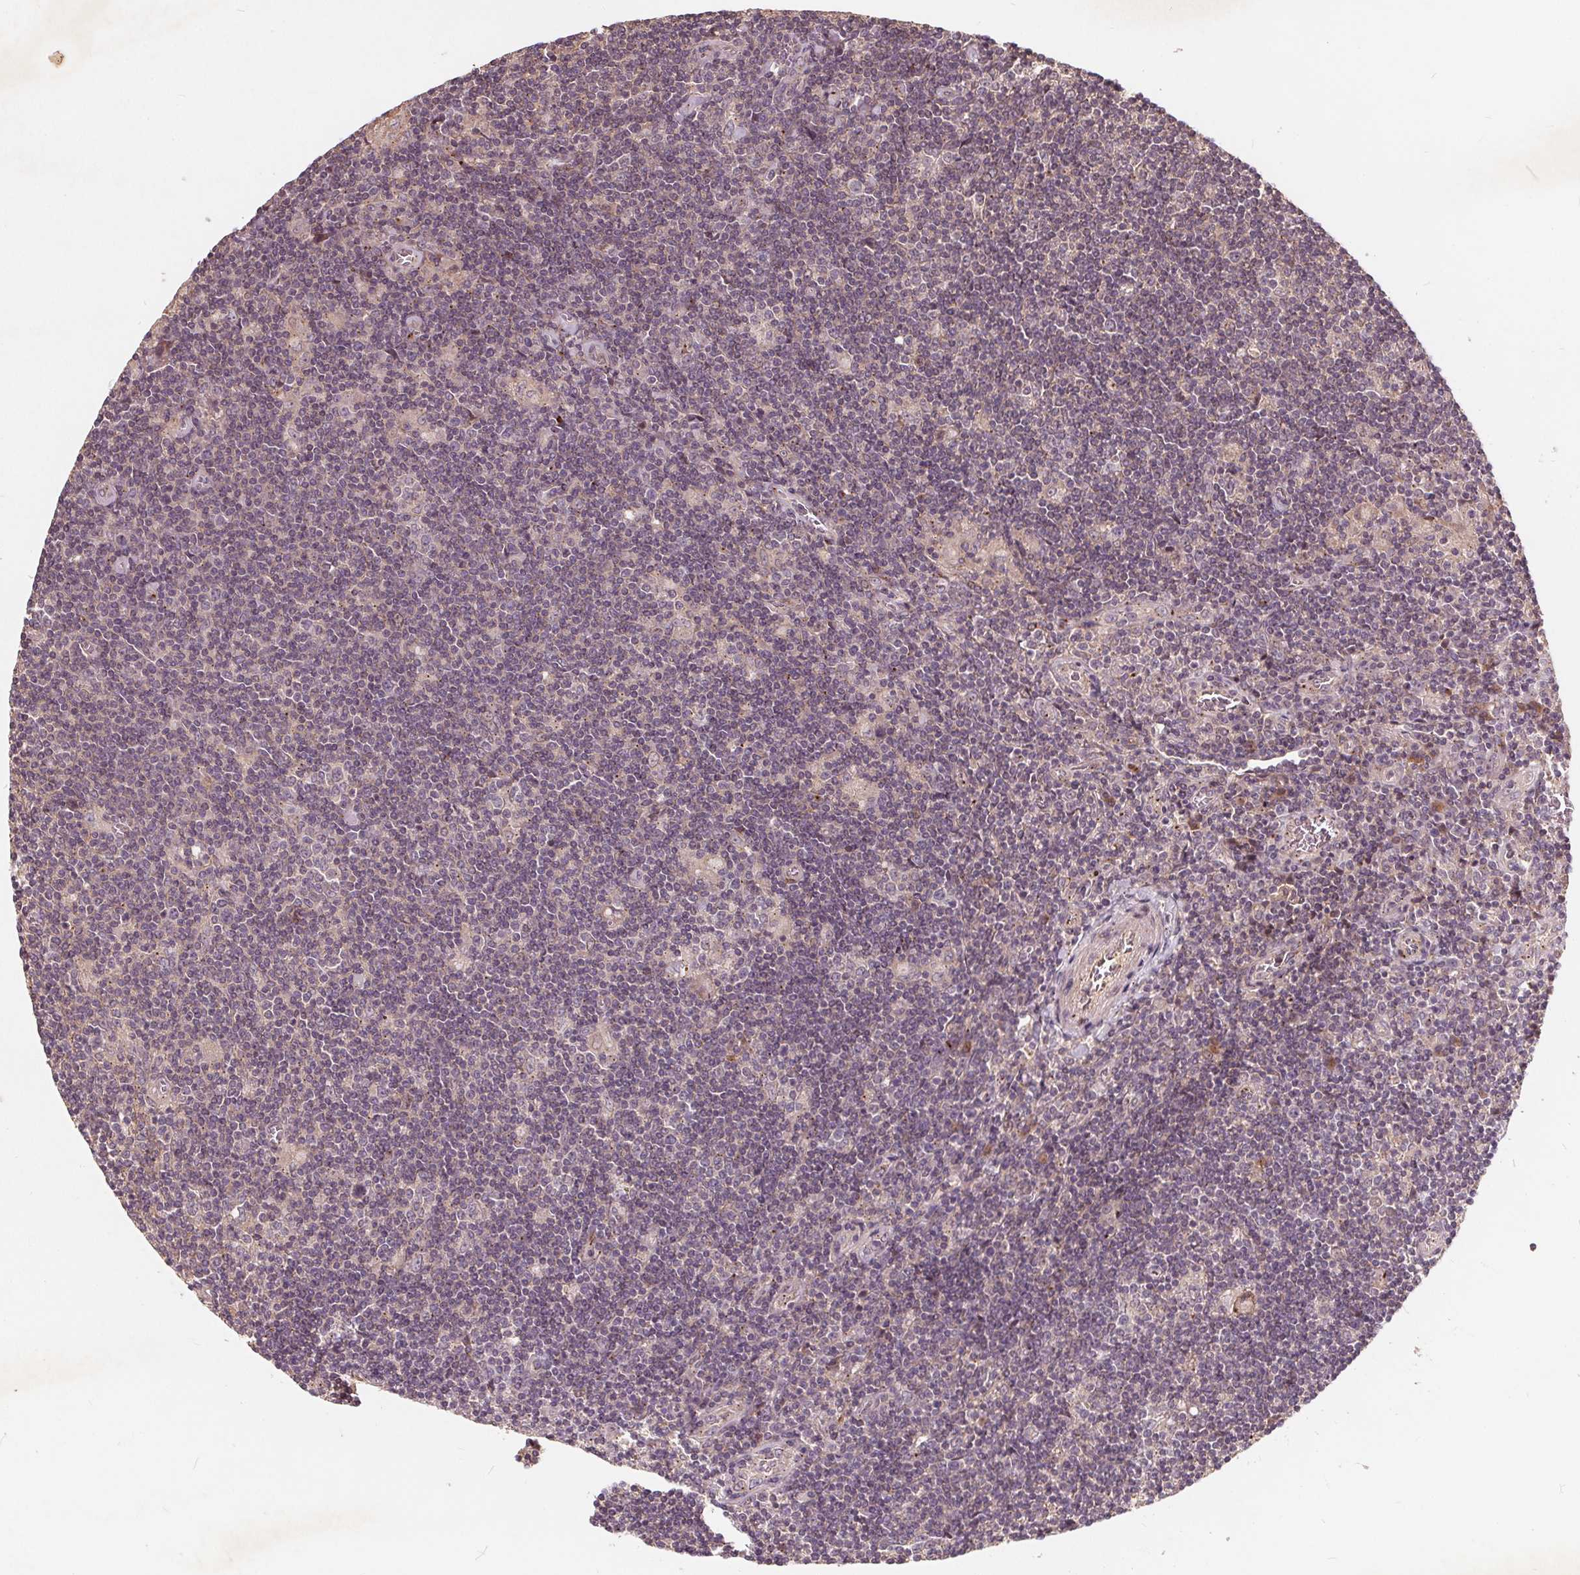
{"staining": {"intensity": "negative", "quantity": "none", "location": "none"}, "tissue": "lymphoma", "cell_type": "Tumor cells", "image_type": "cancer", "snomed": [{"axis": "morphology", "description": "Hodgkin's disease, NOS"}, {"axis": "topography", "description": "Lymph node"}], "caption": "Lymphoma stained for a protein using IHC shows no expression tumor cells.", "gene": "CSNK1G2", "patient": {"sex": "male", "age": 40}}